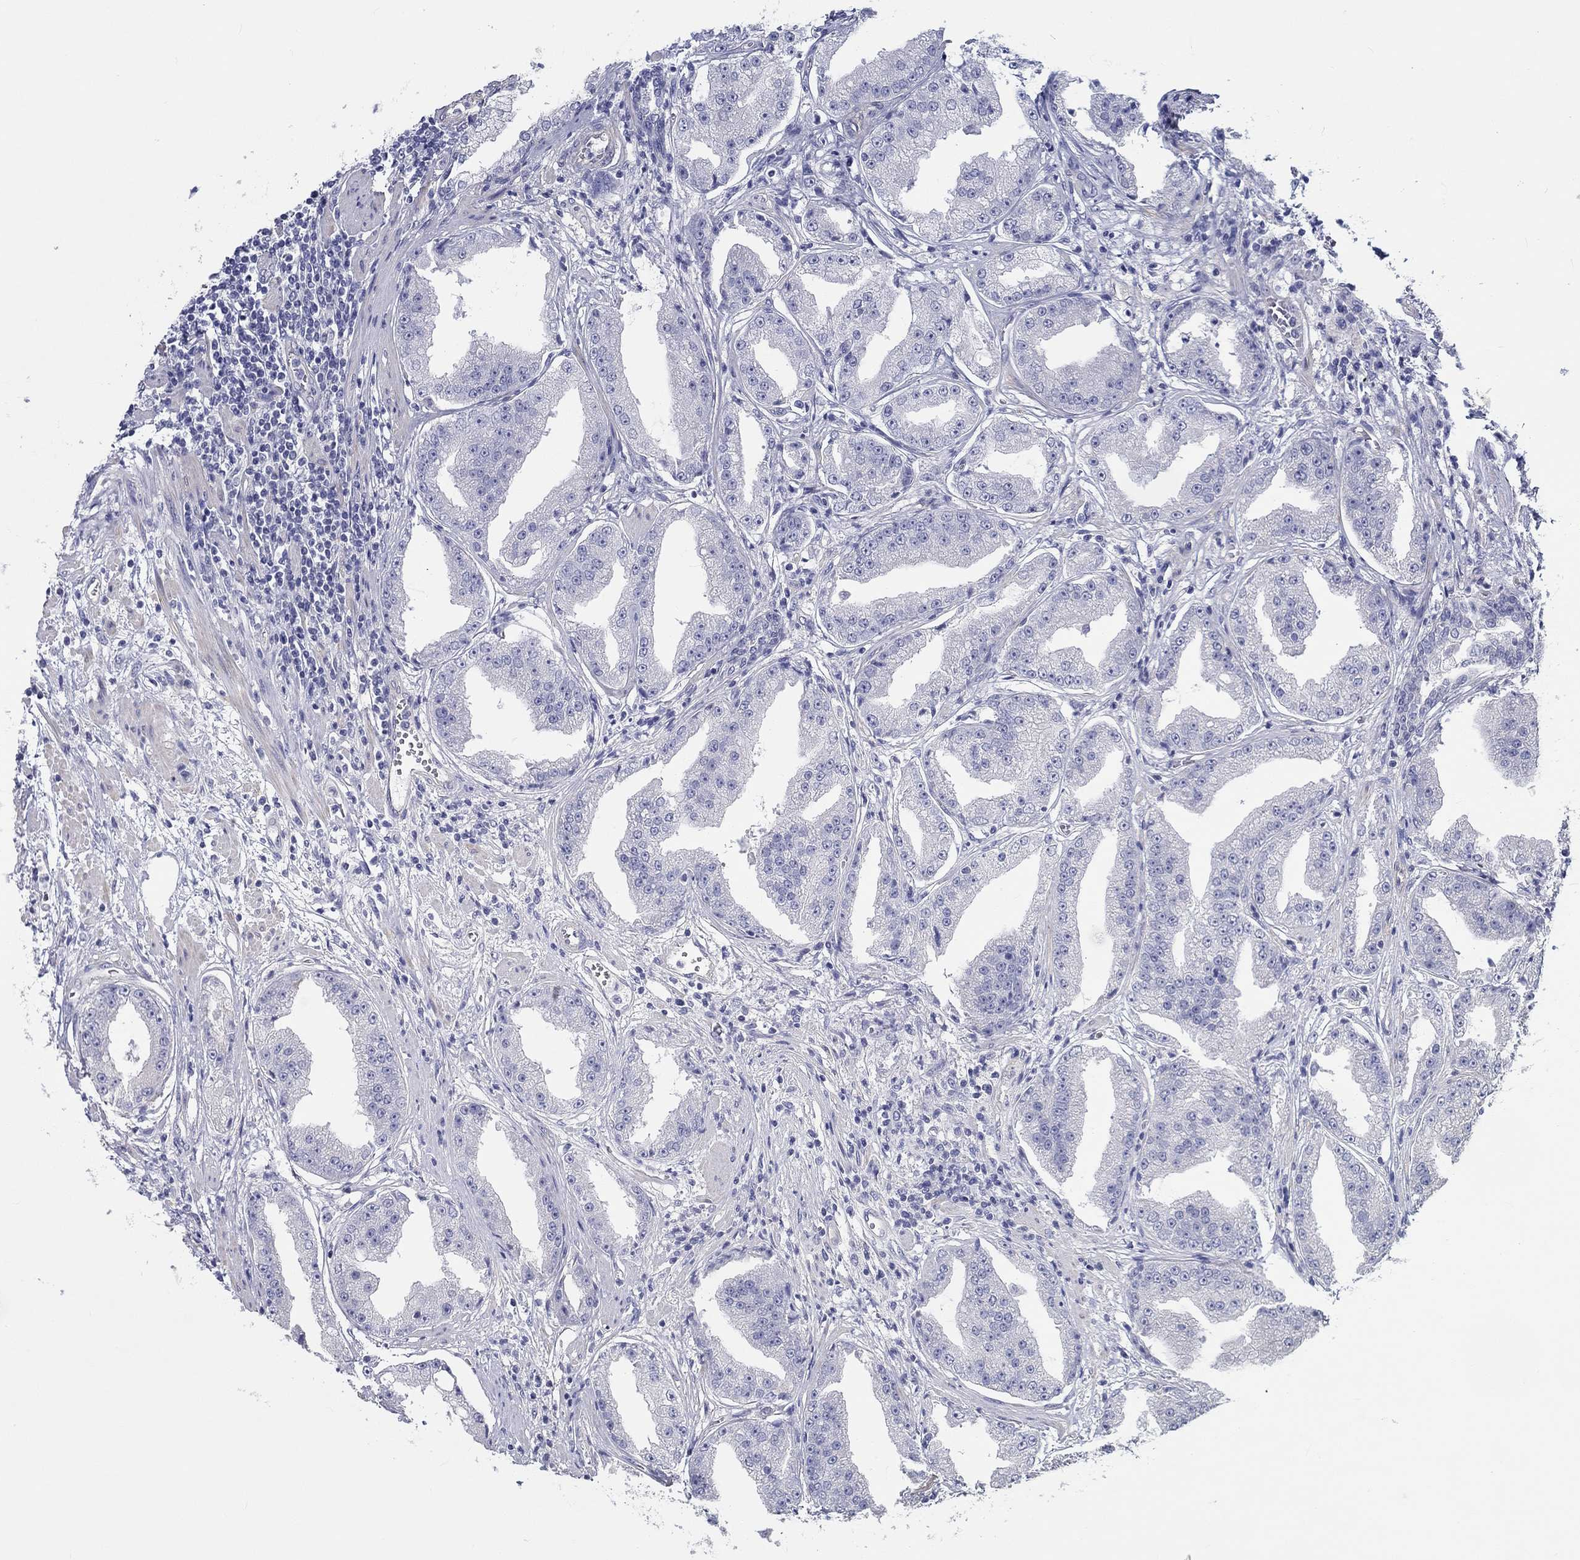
{"staining": {"intensity": "negative", "quantity": "none", "location": "none"}, "tissue": "prostate cancer", "cell_type": "Tumor cells", "image_type": "cancer", "snomed": [{"axis": "morphology", "description": "Adenocarcinoma, Low grade"}, {"axis": "topography", "description": "Prostate"}], "caption": "Immunohistochemical staining of prostate adenocarcinoma (low-grade) exhibits no significant expression in tumor cells.", "gene": "CRYGD", "patient": {"sex": "male", "age": 62}}